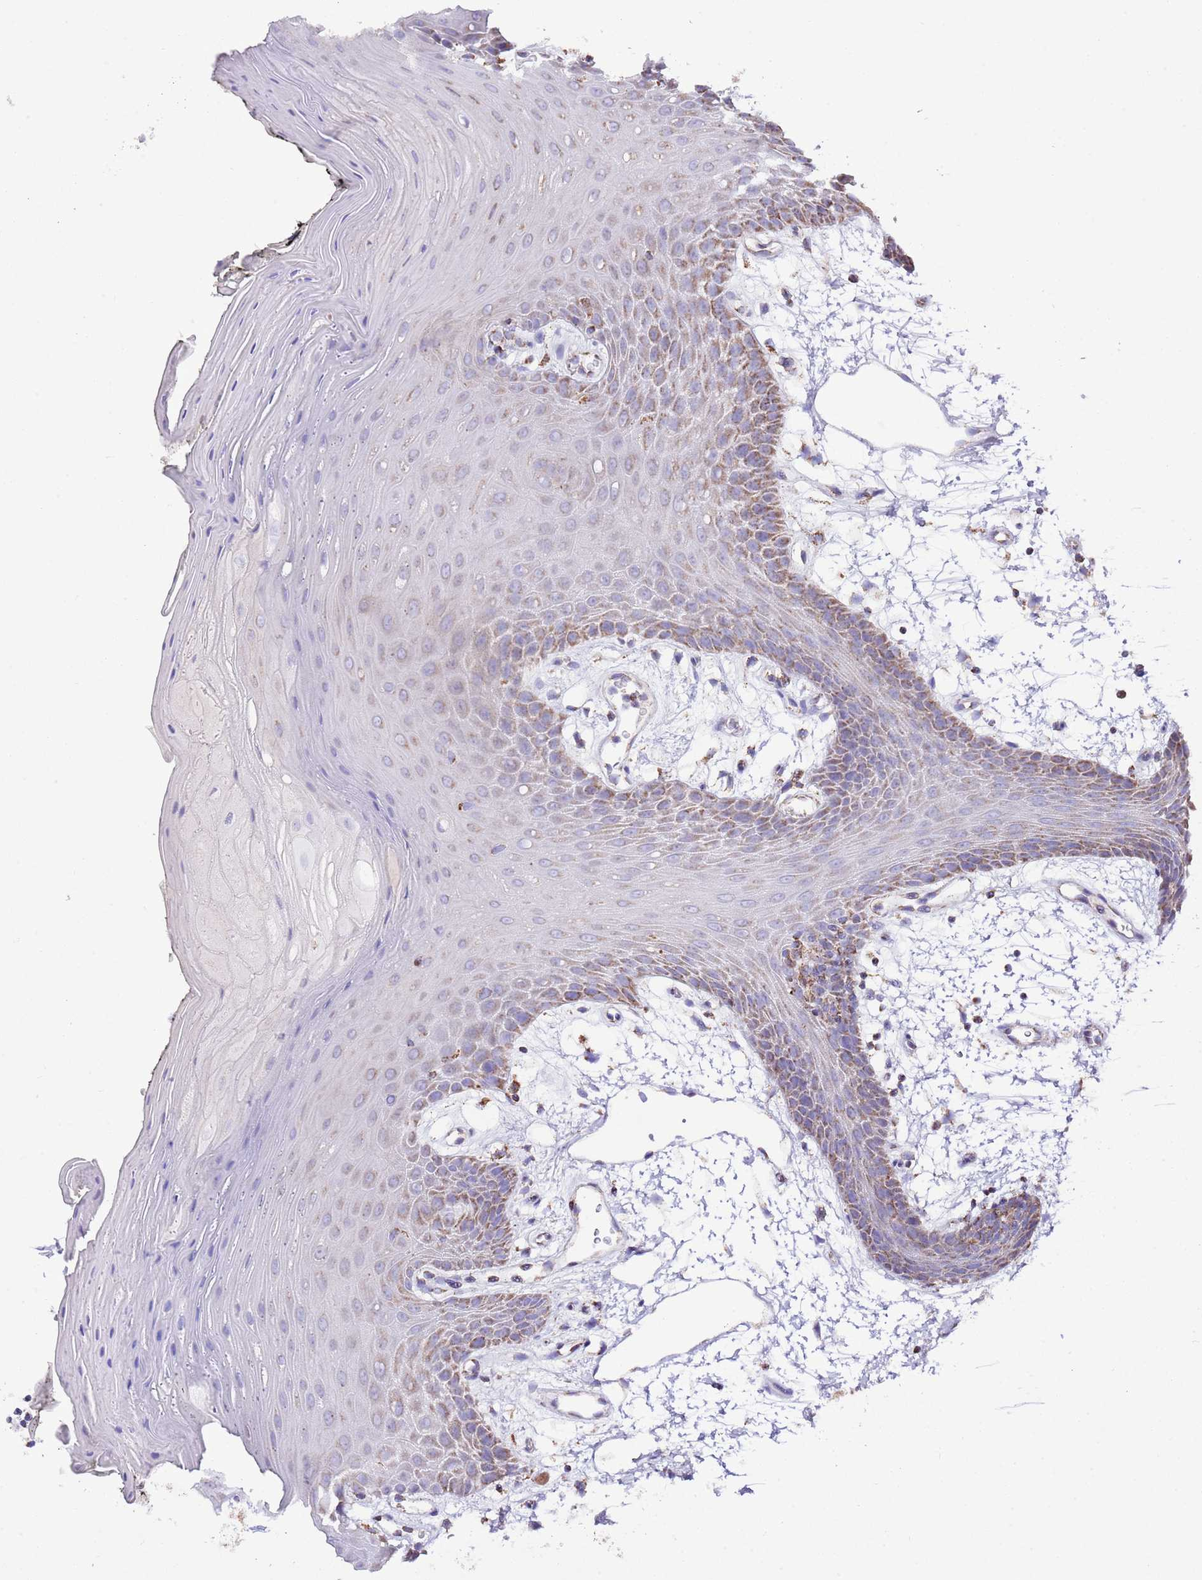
{"staining": {"intensity": "moderate", "quantity": "<25%", "location": "cytoplasmic/membranous"}, "tissue": "oral mucosa", "cell_type": "Squamous epithelial cells", "image_type": "normal", "snomed": [{"axis": "morphology", "description": "Normal tissue, NOS"}, {"axis": "topography", "description": "Oral tissue"}, {"axis": "topography", "description": "Tounge, NOS"}], "caption": "Moderate cytoplasmic/membranous expression for a protein is identified in about <25% of squamous epithelial cells of normal oral mucosa using immunohistochemistry (IHC).", "gene": "TEKTIP1", "patient": {"sex": "female", "age": 59}}